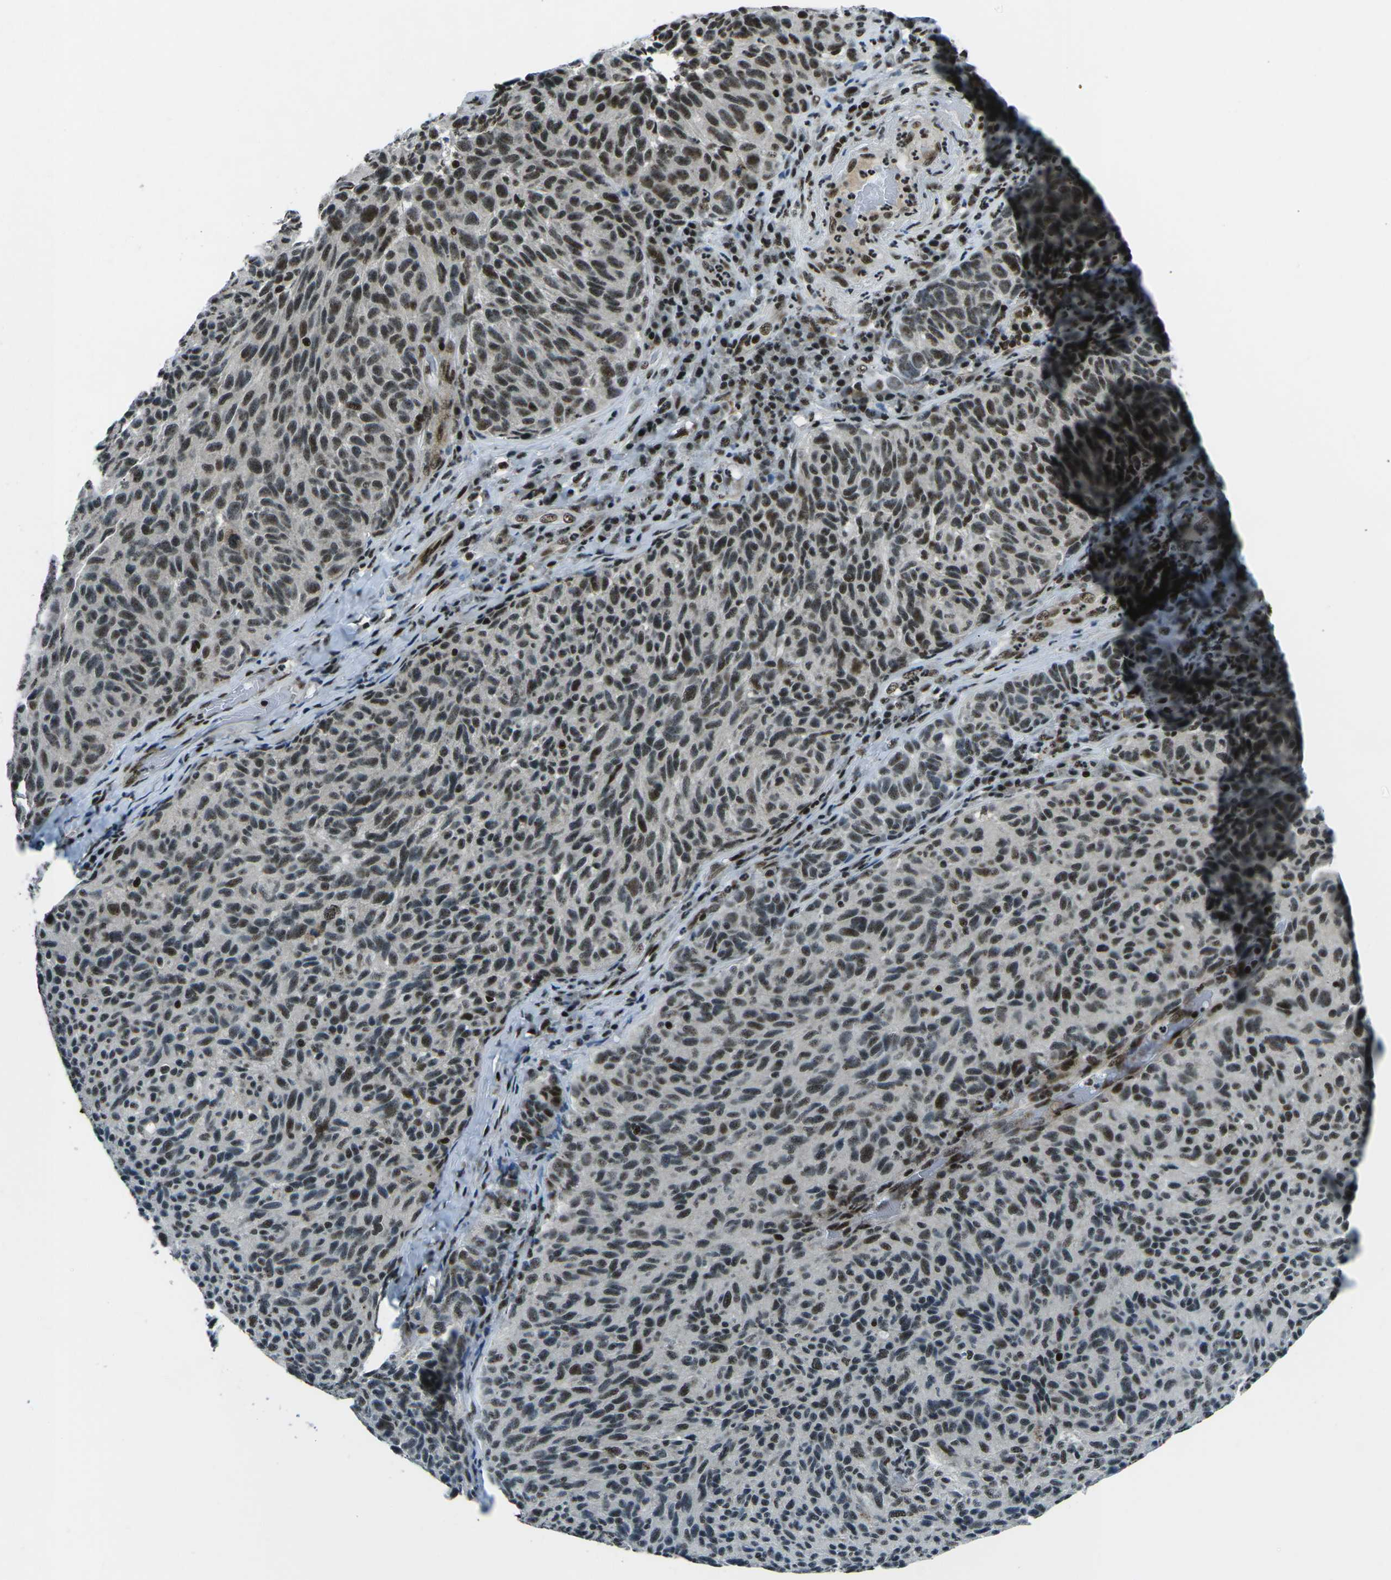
{"staining": {"intensity": "moderate", "quantity": ">75%", "location": "nuclear"}, "tissue": "melanoma", "cell_type": "Tumor cells", "image_type": "cancer", "snomed": [{"axis": "morphology", "description": "Malignant melanoma, NOS"}, {"axis": "topography", "description": "Skin"}], "caption": "Immunohistochemistry (IHC) image of neoplastic tissue: malignant melanoma stained using IHC demonstrates medium levels of moderate protein expression localized specifically in the nuclear of tumor cells, appearing as a nuclear brown color.", "gene": "RBL2", "patient": {"sex": "female", "age": 73}}